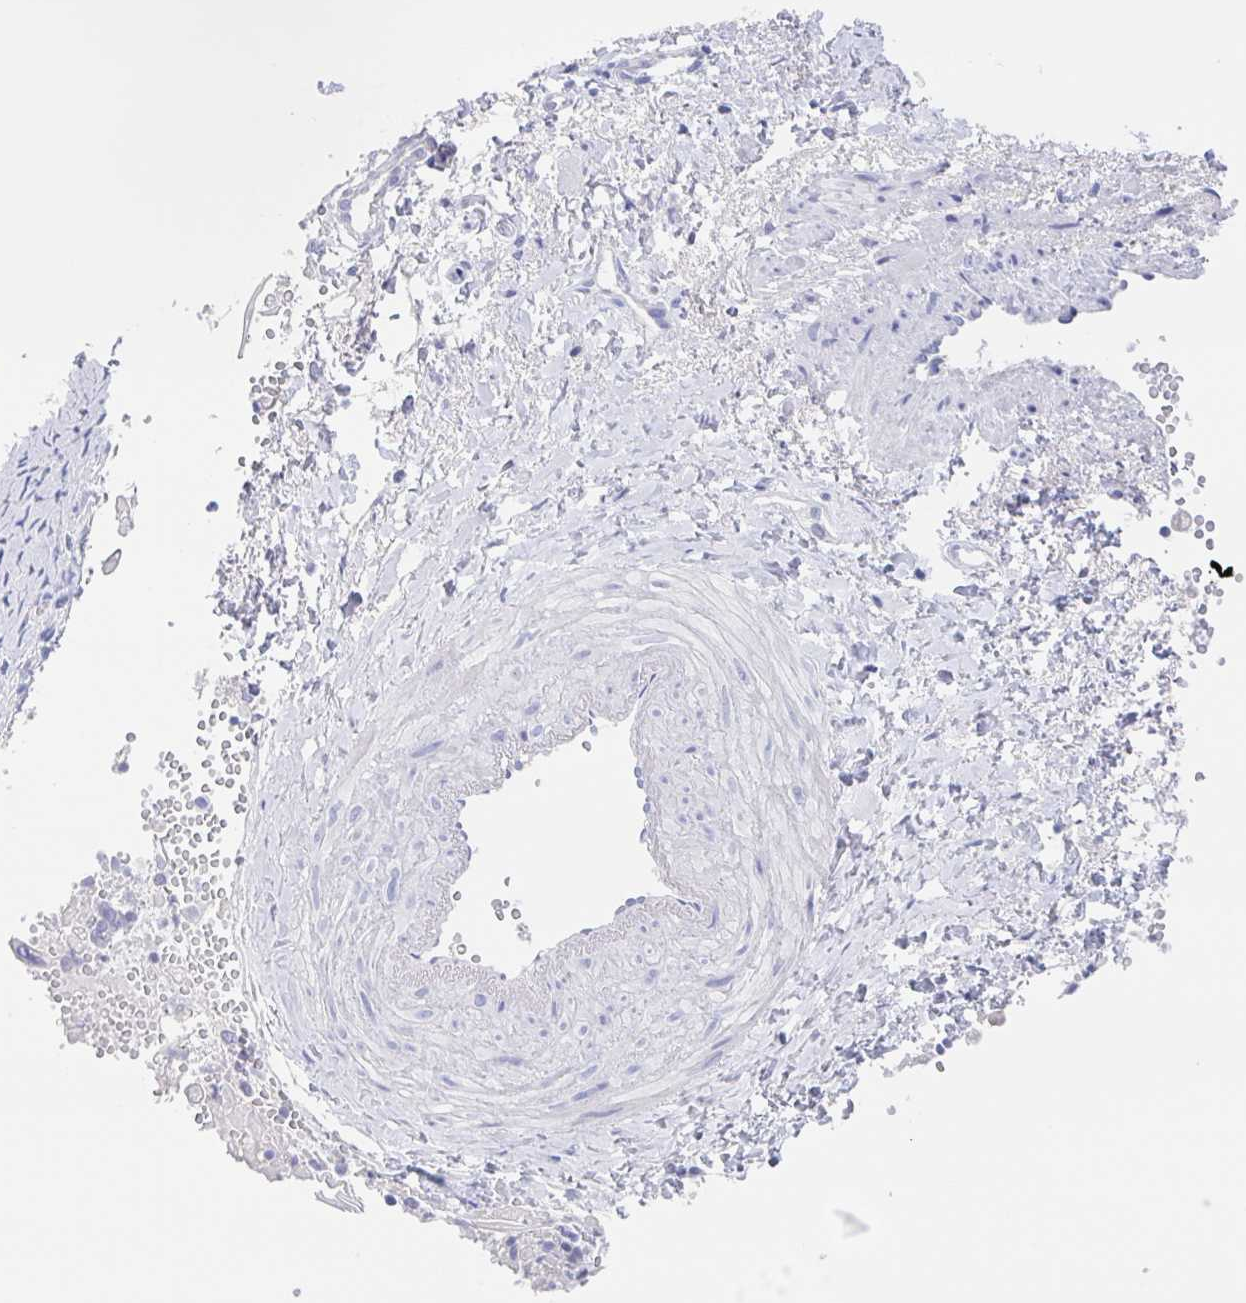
{"staining": {"intensity": "negative", "quantity": "none", "location": "none"}, "tissue": "cervical cancer", "cell_type": "Tumor cells", "image_type": "cancer", "snomed": [{"axis": "morphology", "description": "Normal tissue, NOS"}, {"axis": "morphology", "description": "Squamous cell carcinoma, NOS"}, {"axis": "topography", "description": "Cervix"}], "caption": "Cervical cancer stained for a protein using IHC demonstrates no expression tumor cells.", "gene": "NOXRED1", "patient": {"sex": "female", "age": 39}}